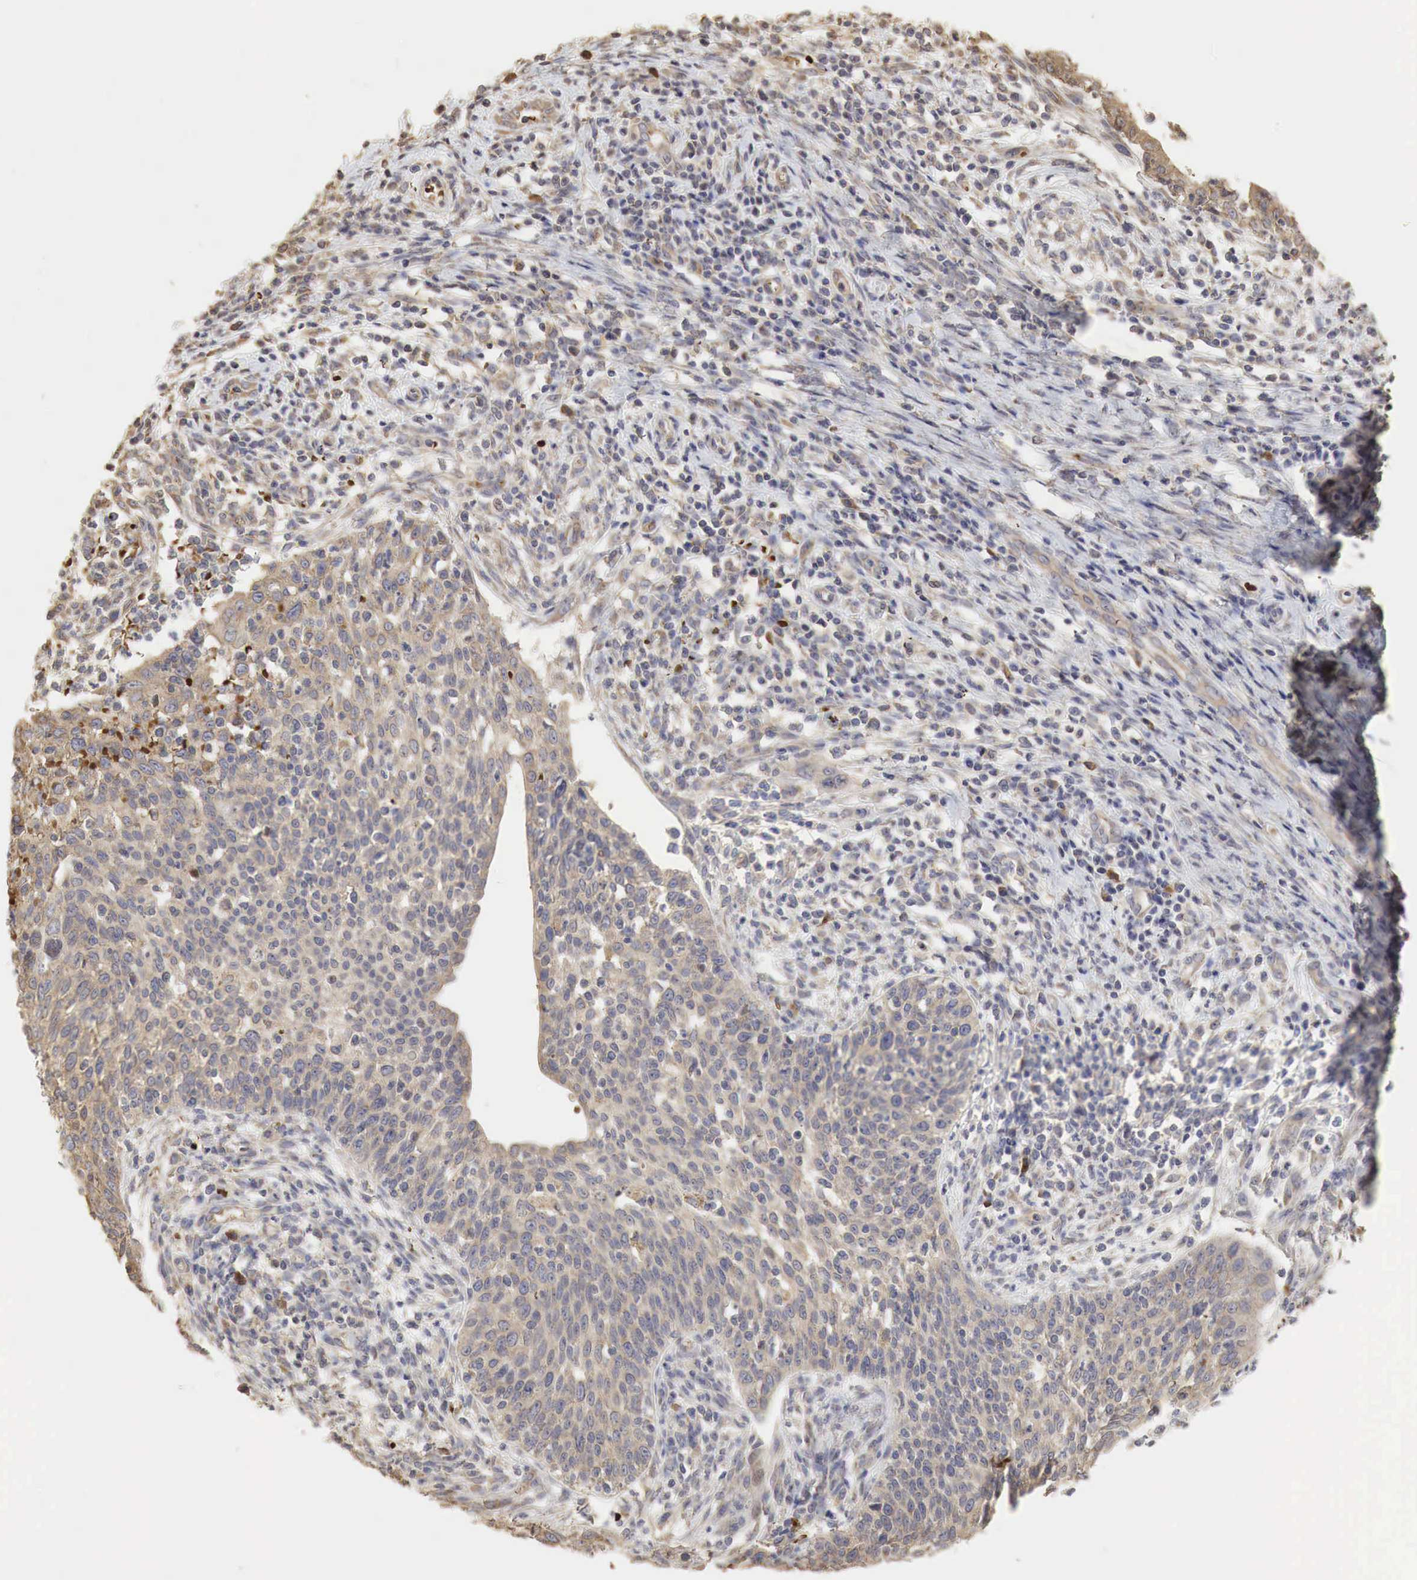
{"staining": {"intensity": "weak", "quantity": ">75%", "location": "cytoplasmic/membranous"}, "tissue": "cervical cancer", "cell_type": "Tumor cells", "image_type": "cancer", "snomed": [{"axis": "morphology", "description": "Squamous cell carcinoma, NOS"}, {"axis": "topography", "description": "Cervix"}], "caption": "This is an image of immunohistochemistry (IHC) staining of cervical cancer (squamous cell carcinoma), which shows weak expression in the cytoplasmic/membranous of tumor cells.", "gene": "PABPC5", "patient": {"sex": "female", "age": 41}}